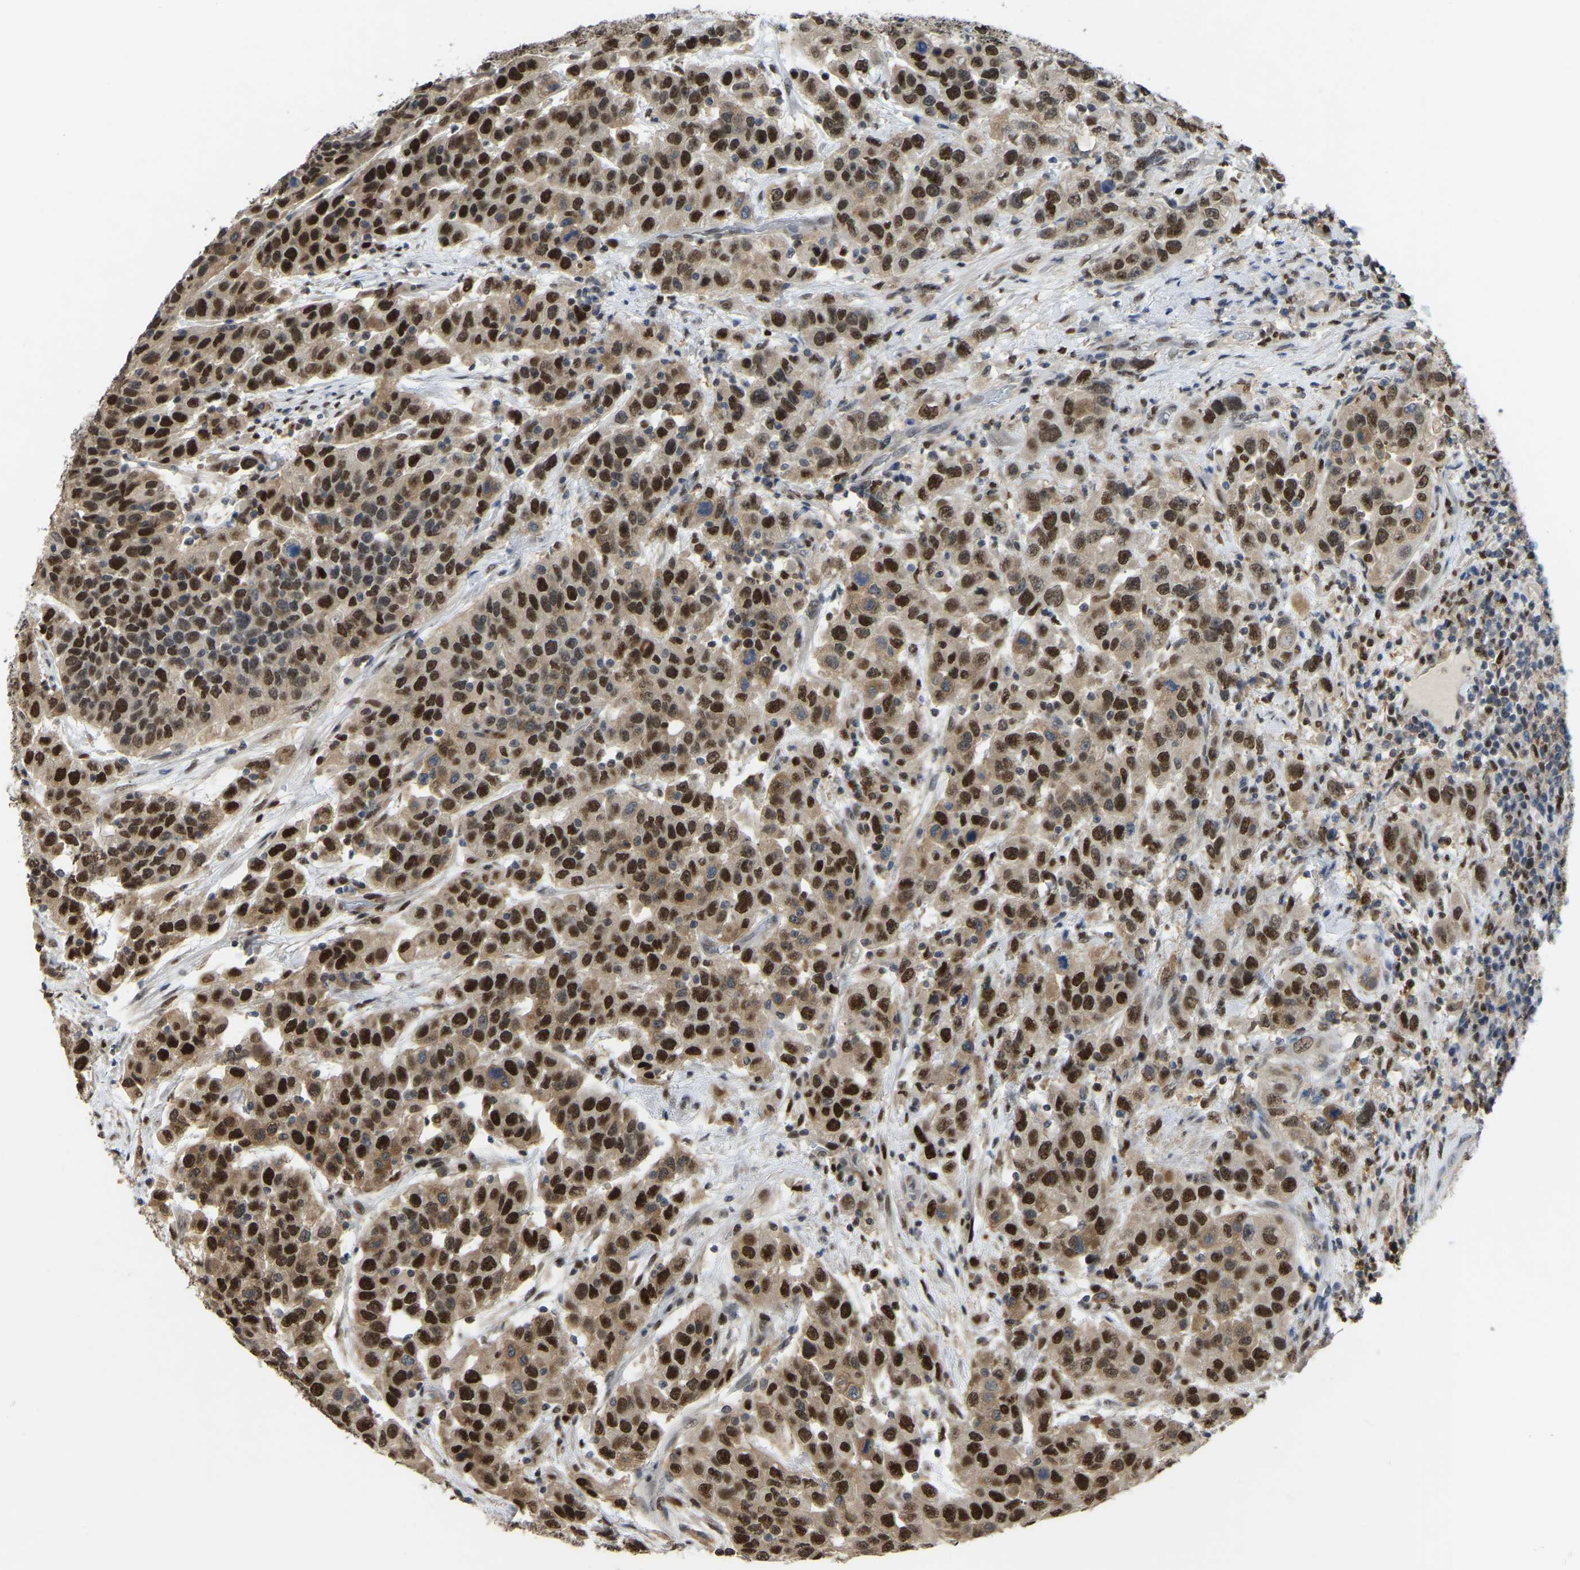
{"staining": {"intensity": "strong", "quantity": ">75%", "location": "nuclear"}, "tissue": "urothelial cancer", "cell_type": "Tumor cells", "image_type": "cancer", "snomed": [{"axis": "morphology", "description": "Urothelial carcinoma, High grade"}, {"axis": "topography", "description": "Urinary bladder"}], "caption": "Tumor cells reveal high levels of strong nuclear positivity in about >75% of cells in high-grade urothelial carcinoma.", "gene": "KLRG2", "patient": {"sex": "female", "age": 80}}